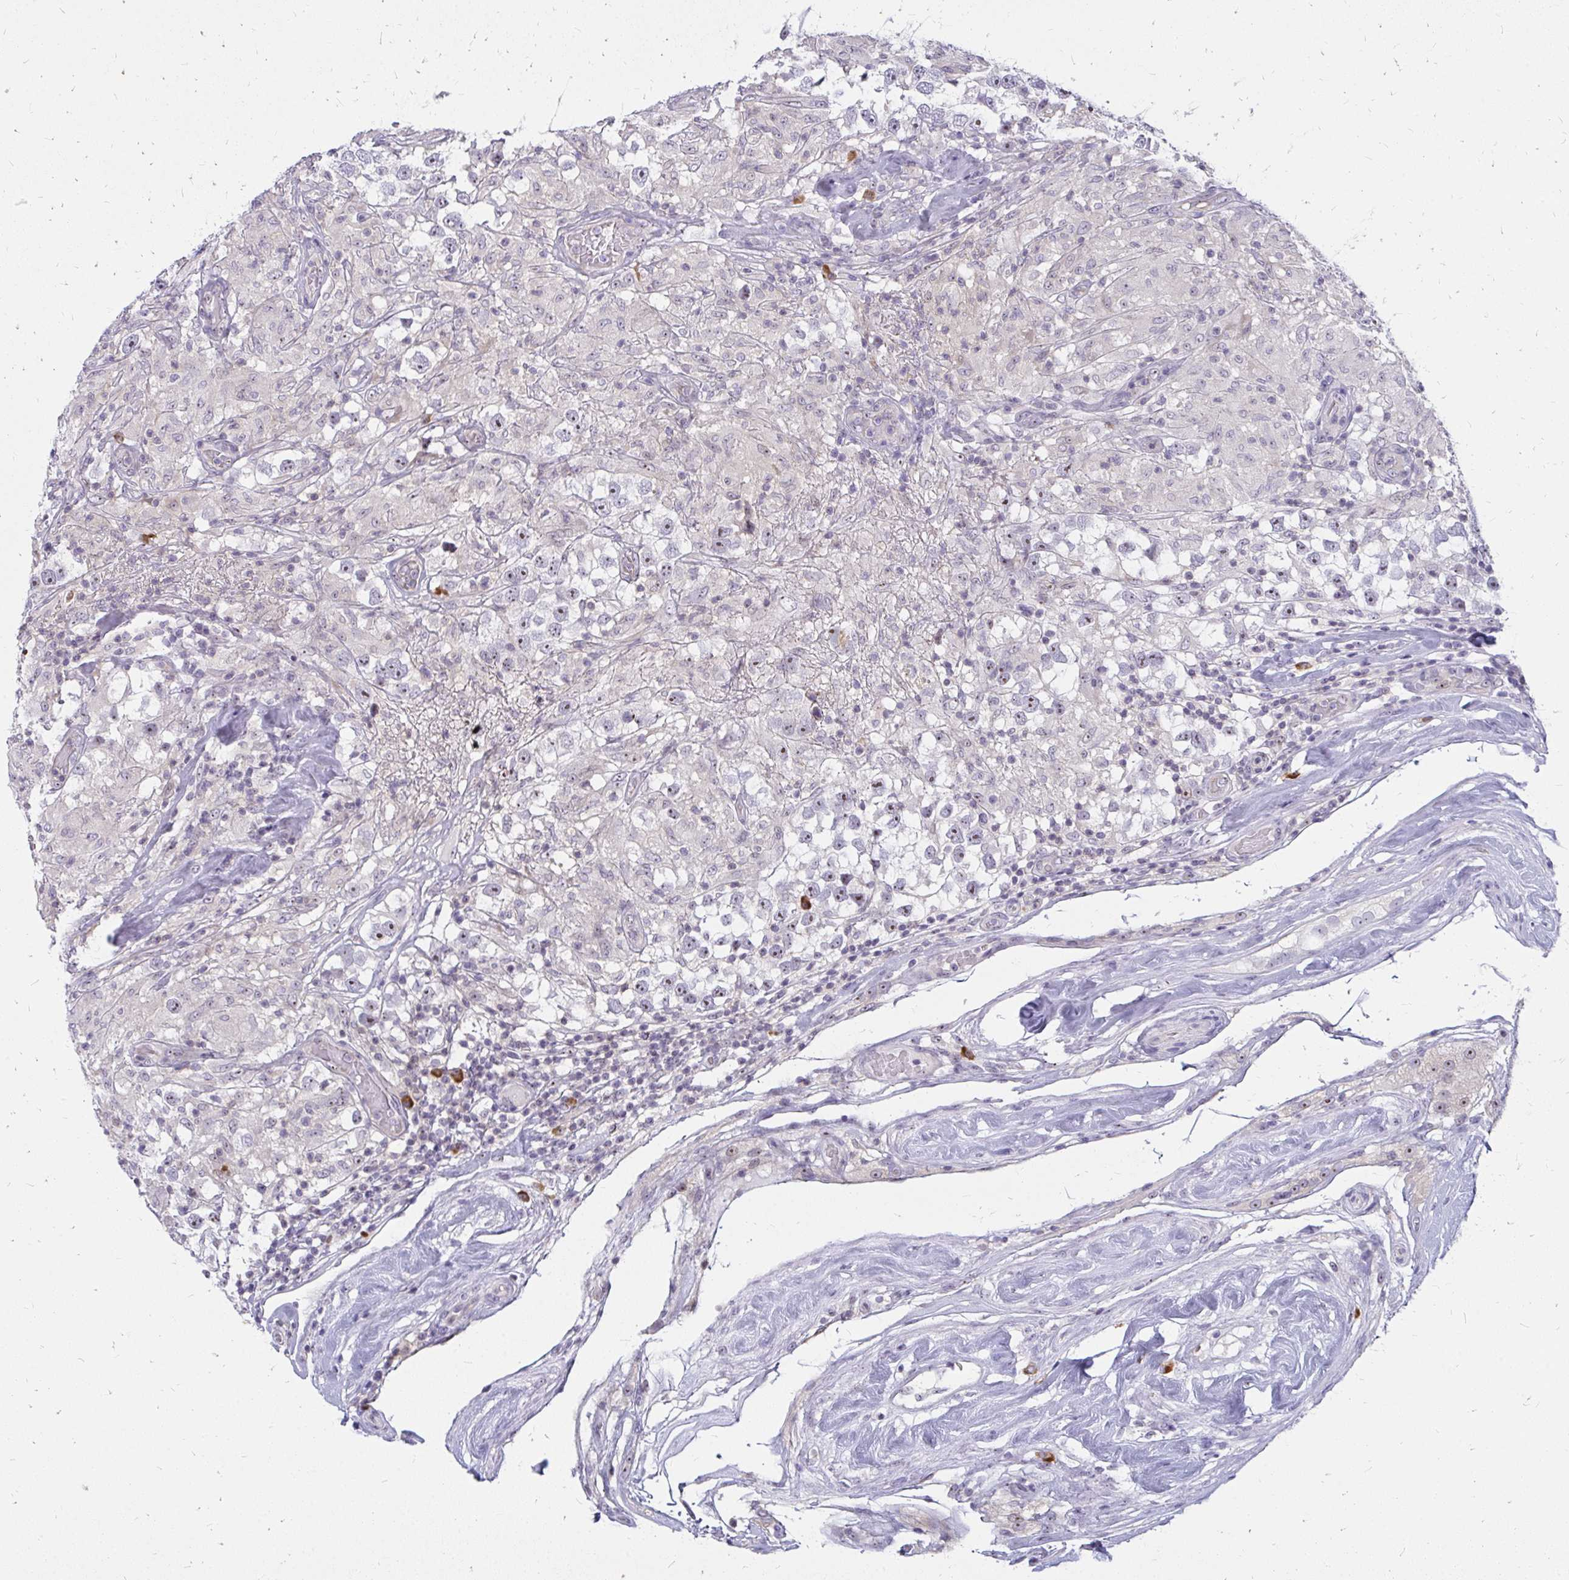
{"staining": {"intensity": "weak", "quantity": "25%-75%", "location": "nuclear"}, "tissue": "testis cancer", "cell_type": "Tumor cells", "image_type": "cancer", "snomed": [{"axis": "morphology", "description": "Seminoma, NOS"}, {"axis": "topography", "description": "Testis"}], "caption": "This is a histology image of immunohistochemistry (IHC) staining of seminoma (testis), which shows weak expression in the nuclear of tumor cells.", "gene": "FAM9A", "patient": {"sex": "male", "age": 46}}